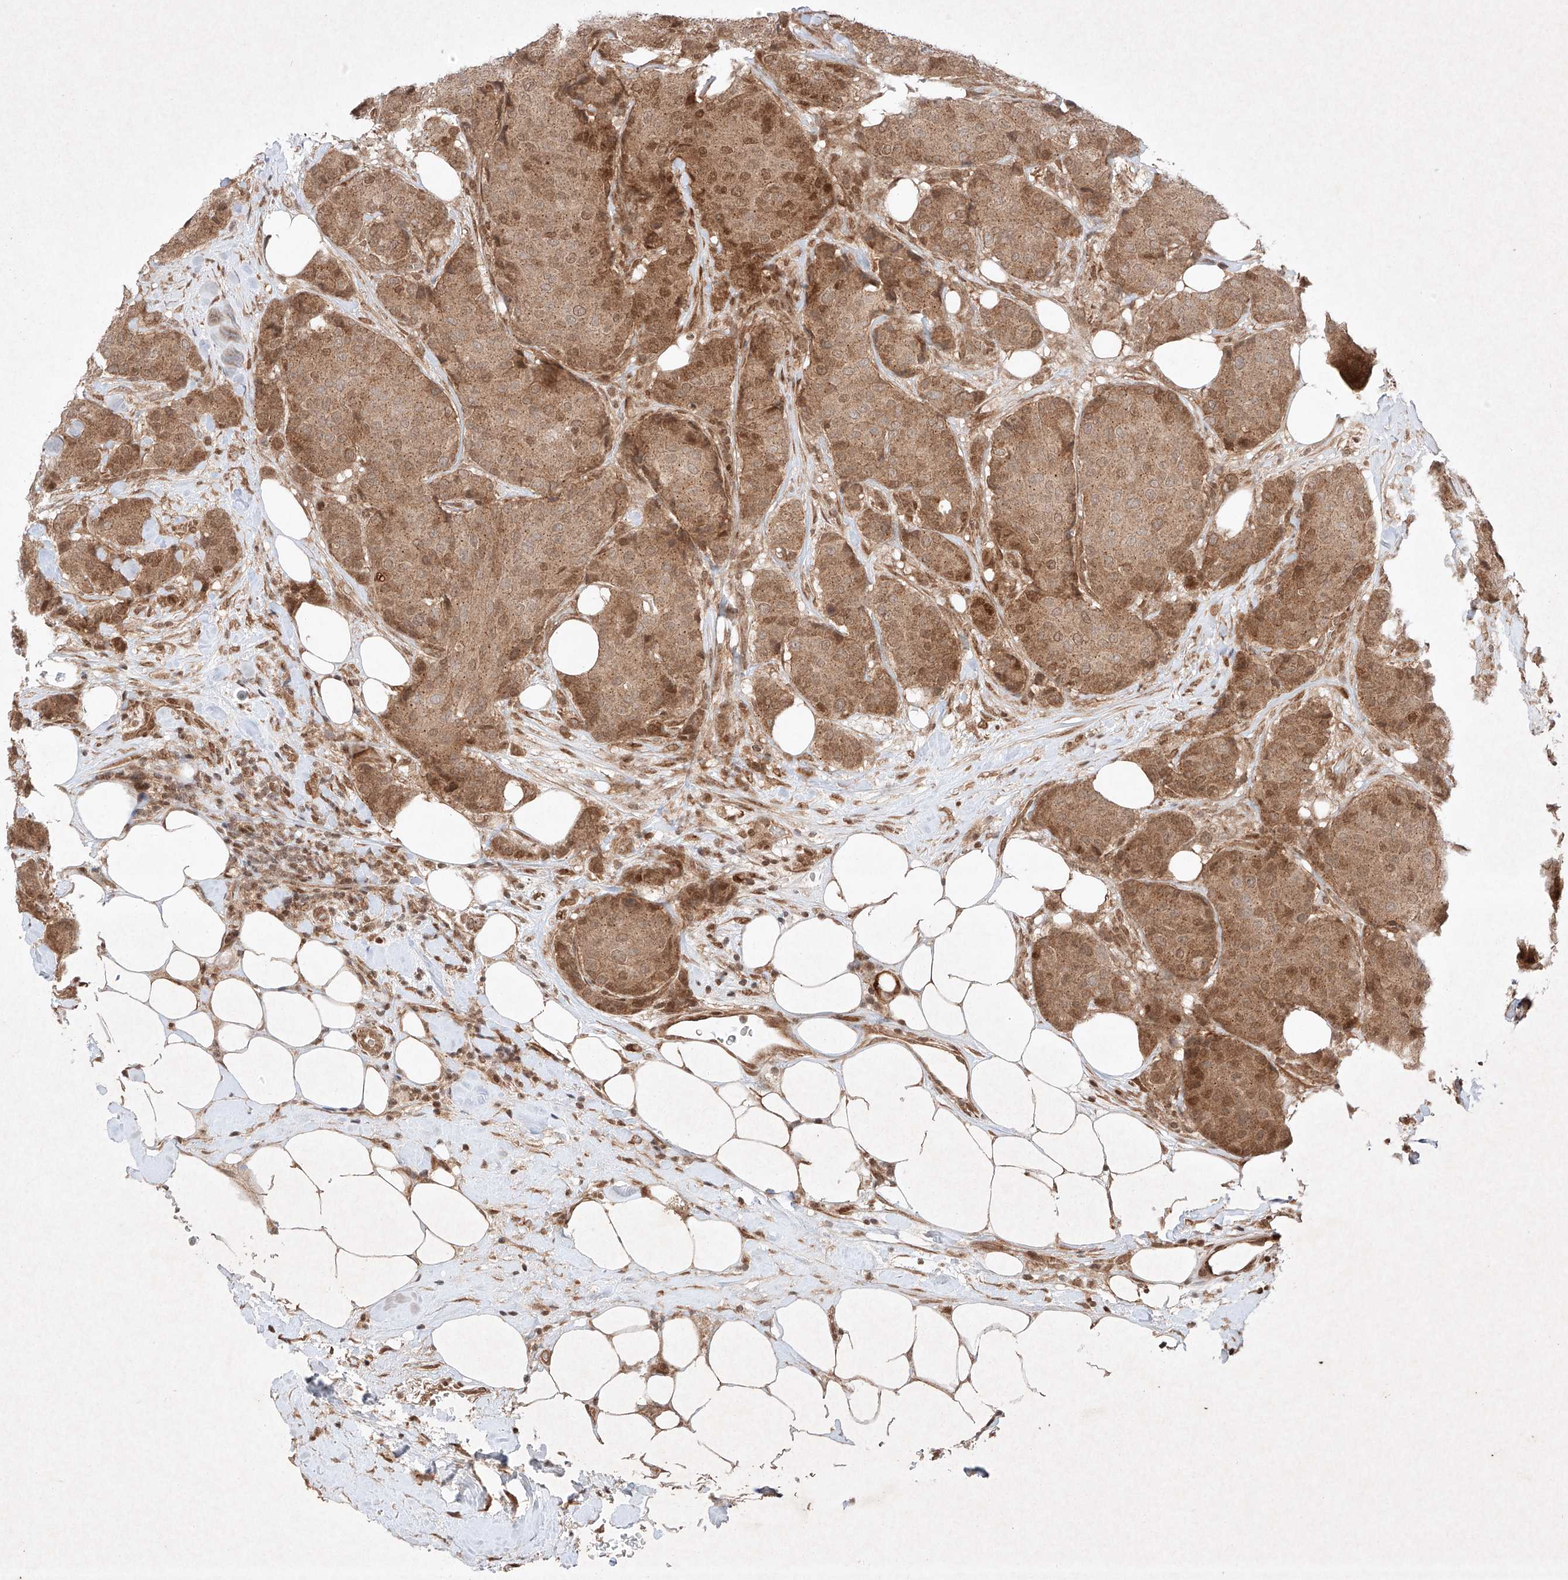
{"staining": {"intensity": "moderate", "quantity": ">75%", "location": "cytoplasmic/membranous"}, "tissue": "breast cancer", "cell_type": "Tumor cells", "image_type": "cancer", "snomed": [{"axis": "morphology", "description": "Duct carcinoma"}, {"axis": "topography", "description": "Breast"}], "caption": "Immunohistochemistry (IHC) micrograph of human breast intraductal carcinoma stained for a protein (brown), which exhibits medium levels of moderate cytoplasmic/membranous expression in about >75% of tumor cells.", "gene": "RNF31", "patient": {"sex": "female", "age": 75}}